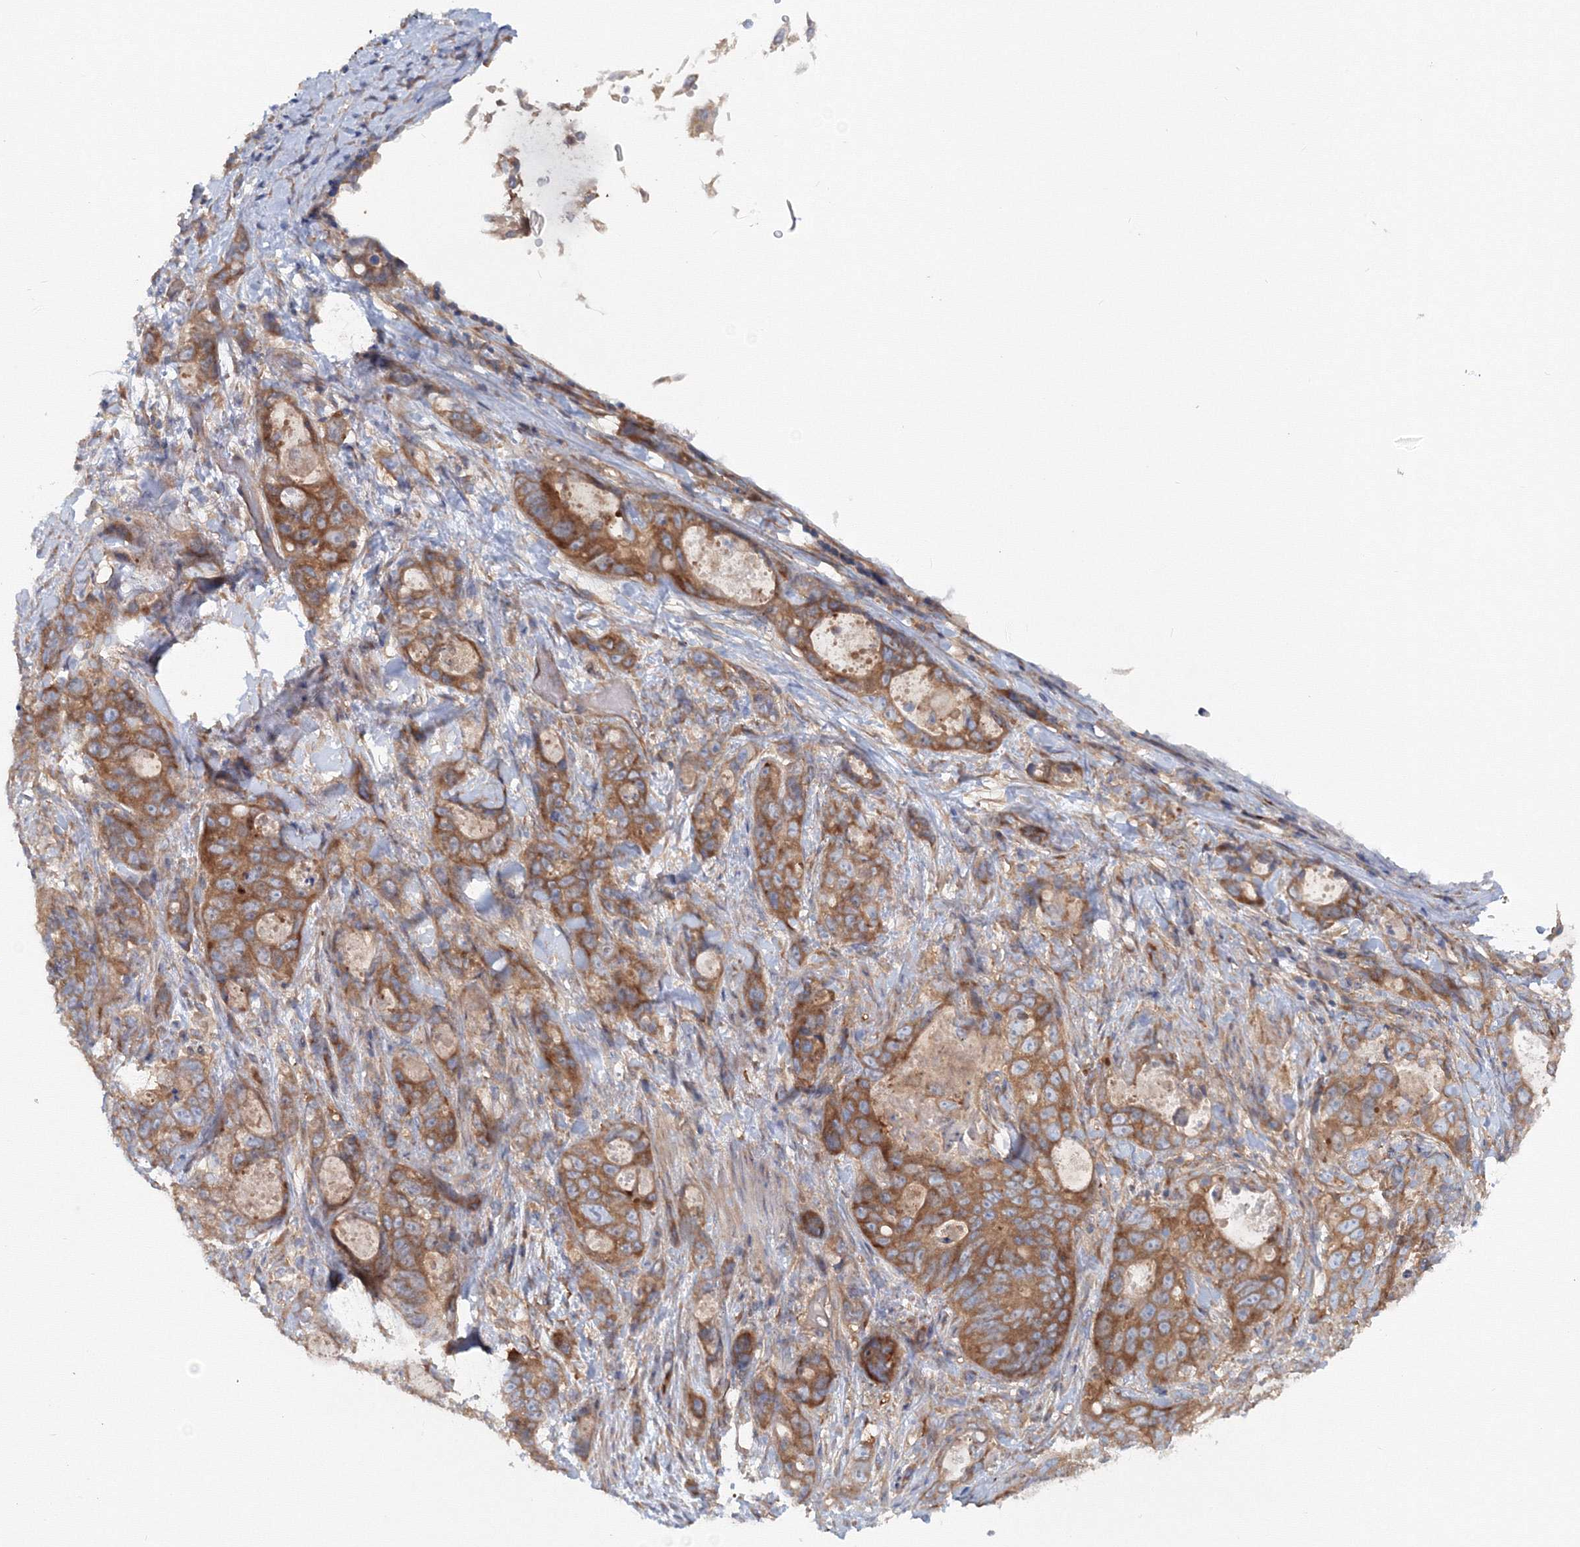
{"staining": {"intensity": "moderate", "quantity": ">75%", "location": "cytoplasmic/membranous"}, "tissue": "stomach cancer", "cell_type": "Tumor cells", "image_type": "cancer", "snomed": [{"axis": "morphology", "description": "Normal tissue, NOS"}, {"axis": "morphology", "description": "Adenocarcinoma, NOS"}, {"axis": "topography", "description": "Stomach"}], "caption": "Human stomach cancer stained with a brown dye demonstrates moderate cytoplasmic/membranous positive expression in approximately >75% of tumor cells.", "gene": "EXOC1", "patient": {"sex": "female", "age": 89}}